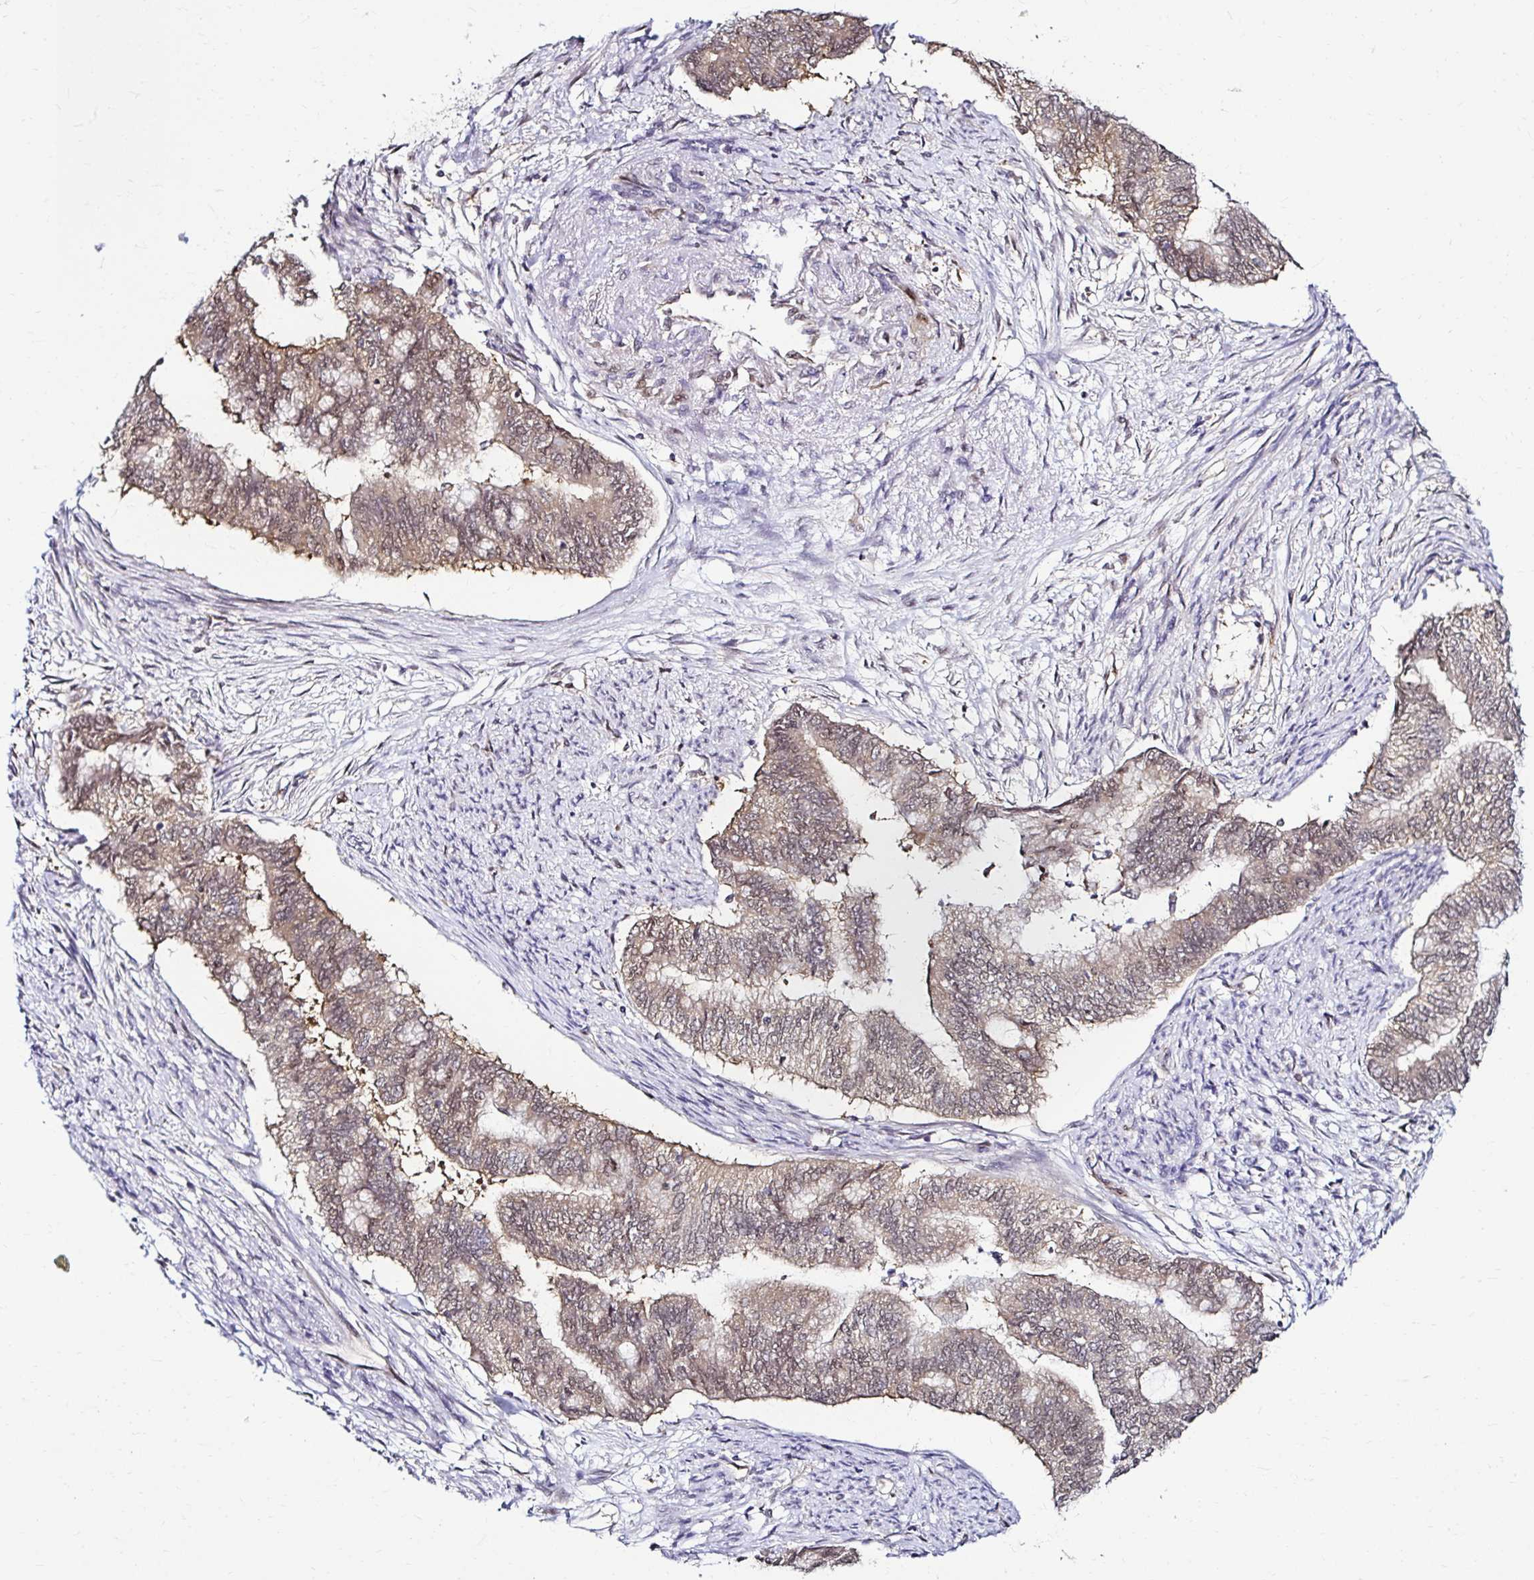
{"staining": {"intensity": "weak", "quantity": ">75%", "location": "nuclear"}, "tissue": "endometrial cancer", "cell_type": "Tumor cells", "image_type": "cancer", "snomed": [{"axis": "morphology", "description": "Adenocarcinoma, NOS"}, {"axis": "topography", "description": "Endometrium"}], "caption": "Human endometrial adenocarcinoma stained with a protein marker exhibits weak staining in tumor cells.", "gene": "PSMD3", "patient": {"sex": "female", "age": 65}}